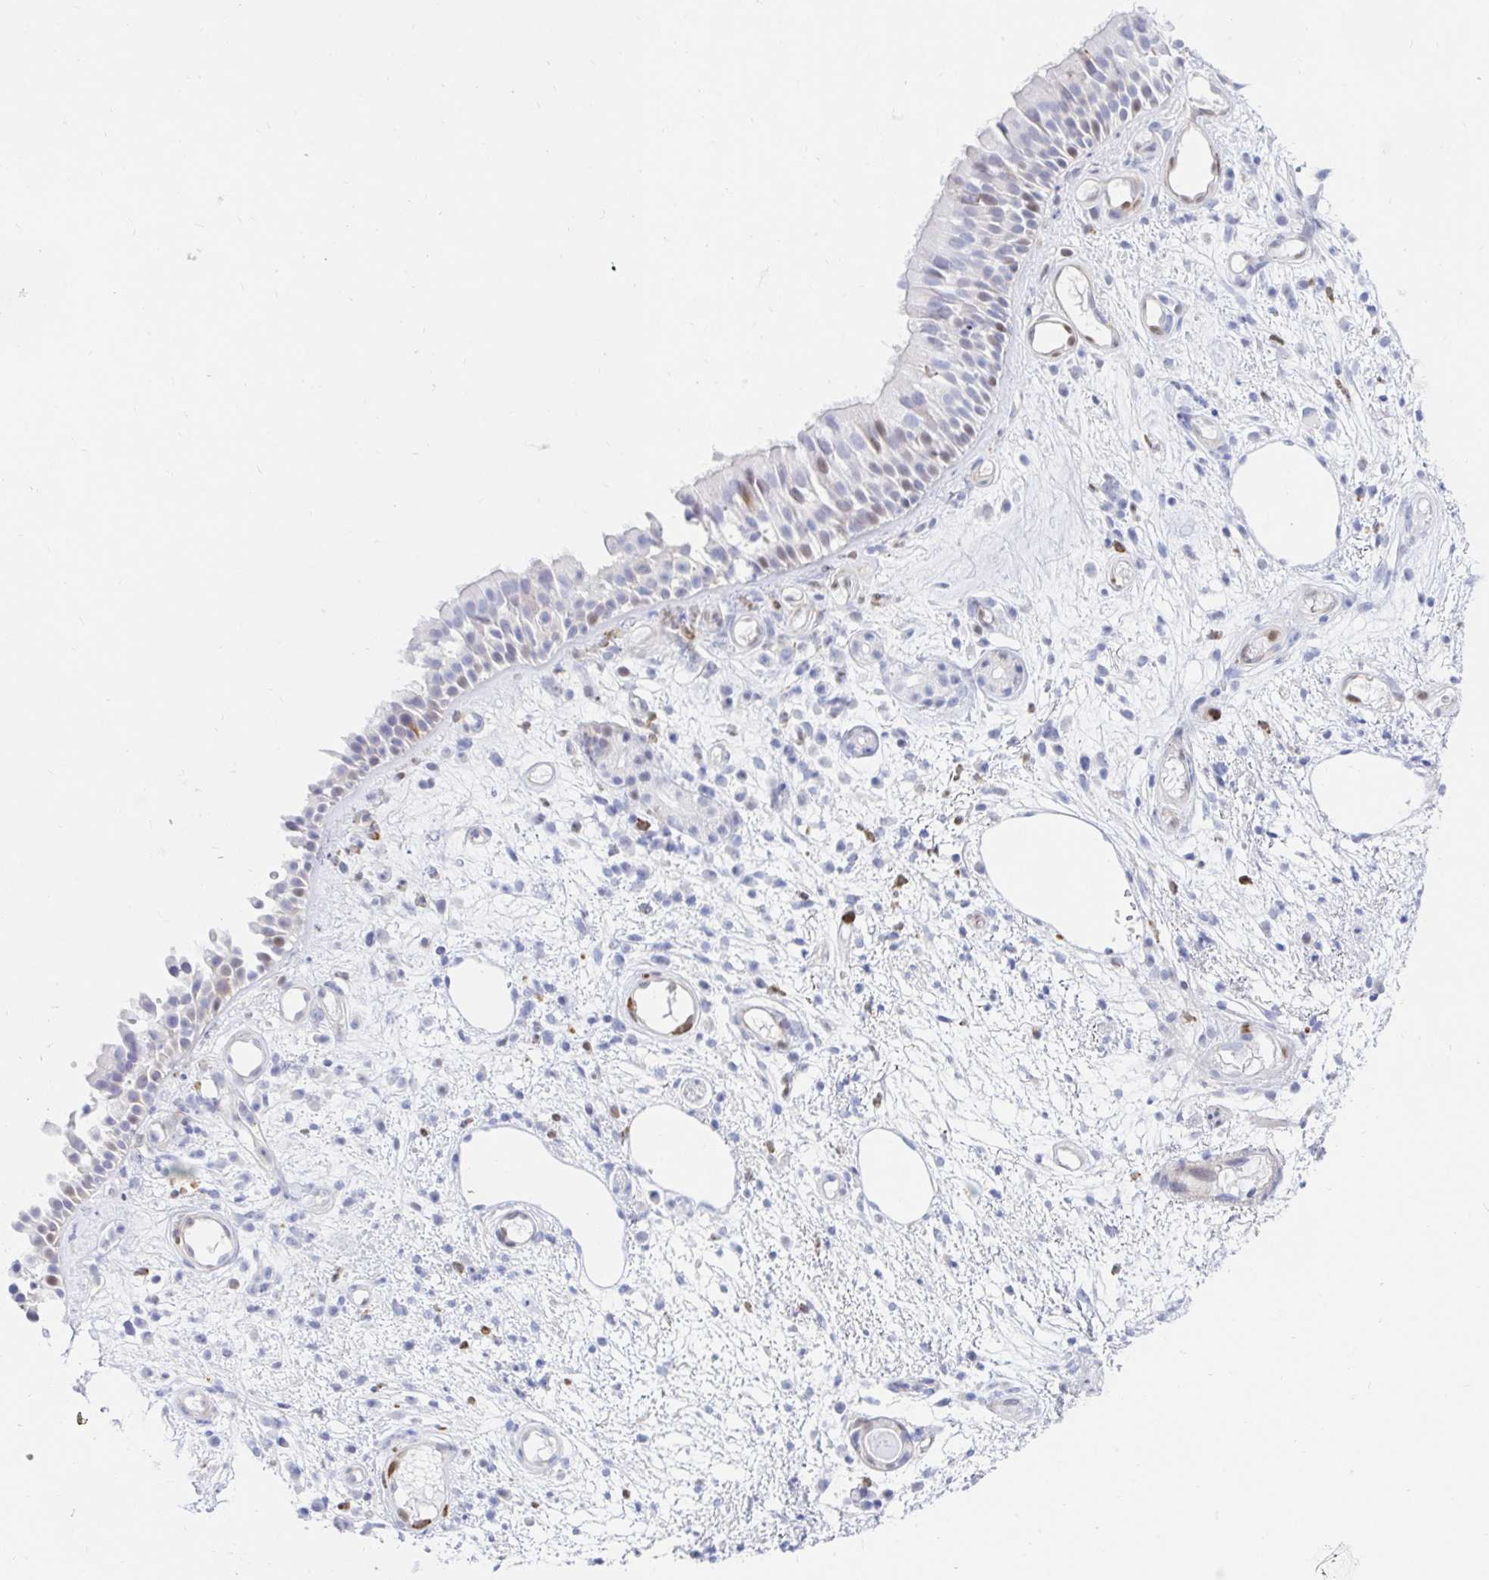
{"staining": {"intensity": "weak", "quantity": "<25%", "location": "nuclear"}, "tissue": "nasopharynx", "cell_type": "Respiratory epithelial cells", "image_type": "normal", "snomed": [{"axis": "morphology", "description": "Normal tissue, NOS"}, {"axis": "morphology", "description": "Inflammation, NOS"}, {"axis": "topography", "description": "Nasopharynx"}], "caption": "Image shows no significant protein positivity in respiratory epithelial cells of benign nasopharynx. The staining is performed using DAB brown chromogen with nuclei counter-stained in using hematoxylin.", "gene": "HINFP", "patient": {"sex": "male", "age": 54}}